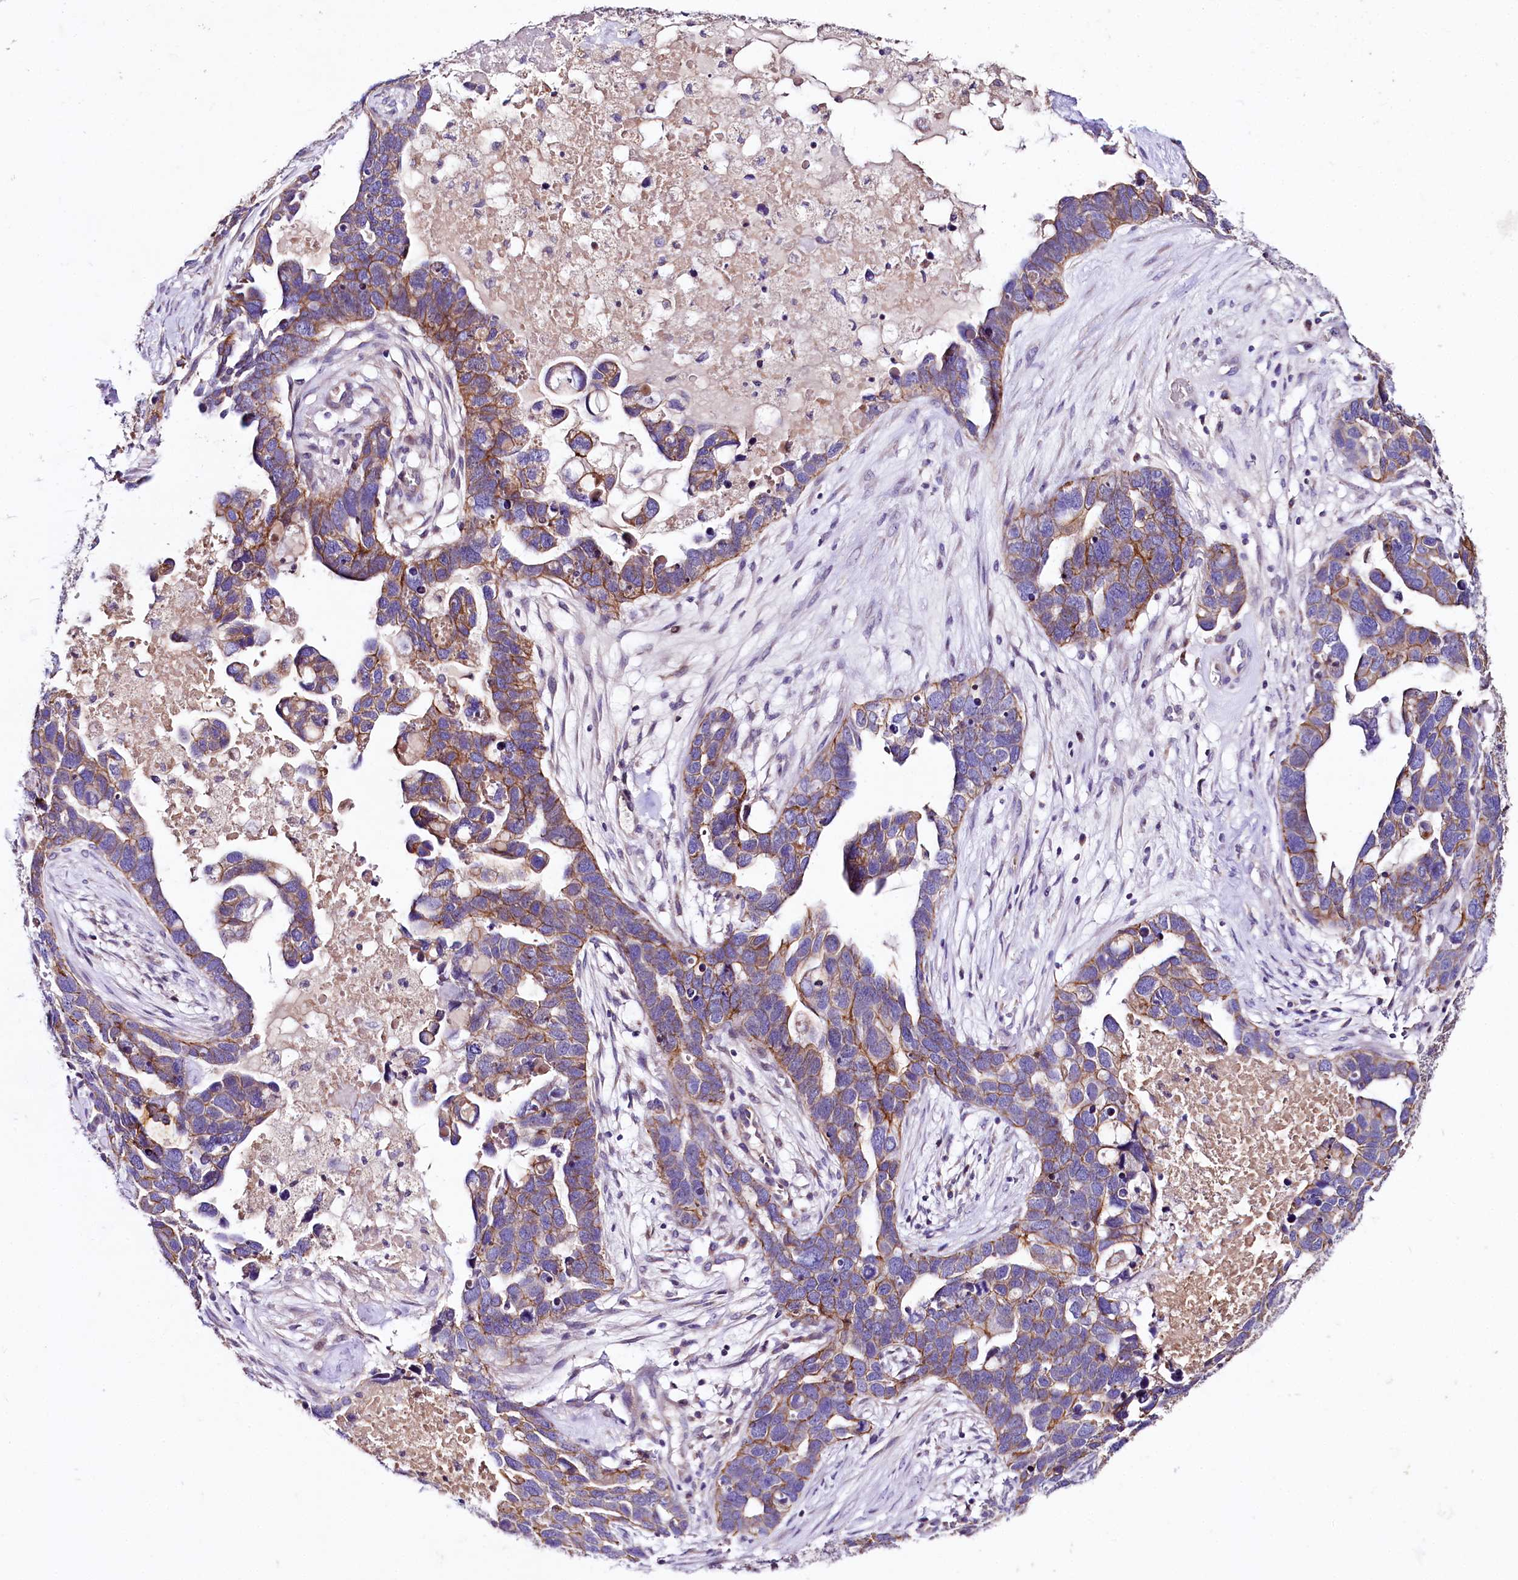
{"staining": {"intensity": "moderate", "quantity": "25%-75%", "location": "cytoplasmic/membranous"}, "tissue": "ovarian cancer", "cell_type": "Tumor cells", "image_type": "cancer", "snomed": [{"axis": "morphology", "description": "Cystadenocarcinoma, serous, NOS"}, {"axis": "topography", "description": "Ovary"}], "caption": "Brown immunohistochemical staining in human ovarian cancer (serous cystadenocarcinoma) reveals moderate cytoplasmic/membranous positivity in approximately 25%-75% of tumor cells.", "gene": "SACM1L", "patient": {"sex": "female", "age": 54}}